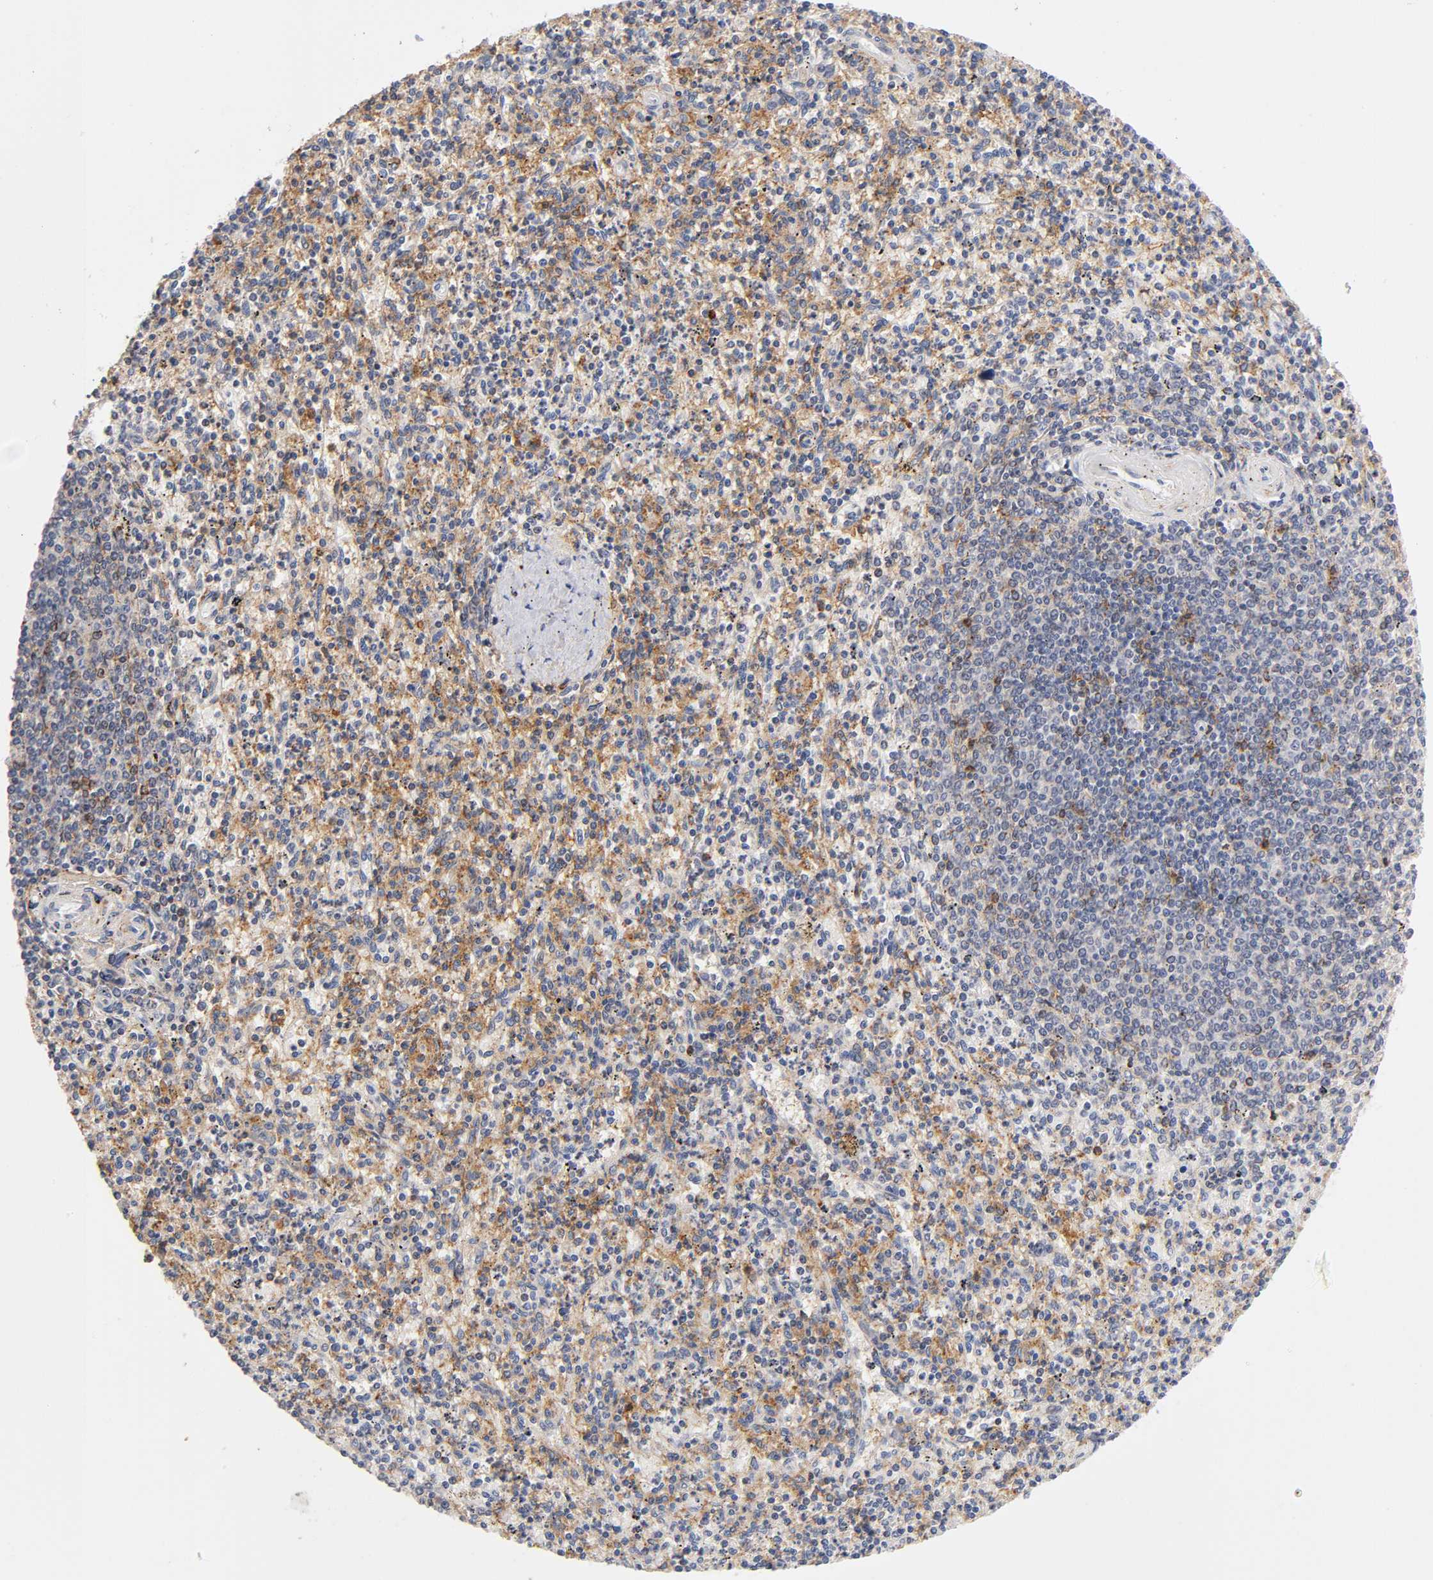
{"staining": {"intensity": "weak", "quantity": ">75%", "location": "cytoplasmic/membranous"}, "tissue": "spleen", "cell_type": "Cells in red pulp", "image_type": "normal", "snomed": [{"axis": "morphology", "description": "Normal tissue, NOS"}, {"axis": "topography", "description": "Spleen"}], "caption": "DAB immunohistochemical staining of benign spleen exhibits weak cytoplasmic/membranous protein positivity in about >75% of cells in red pulp. Nuclei are stained in blue.", "gene": "ANXA7", "patient": {"sex": "male", "age": 72}}